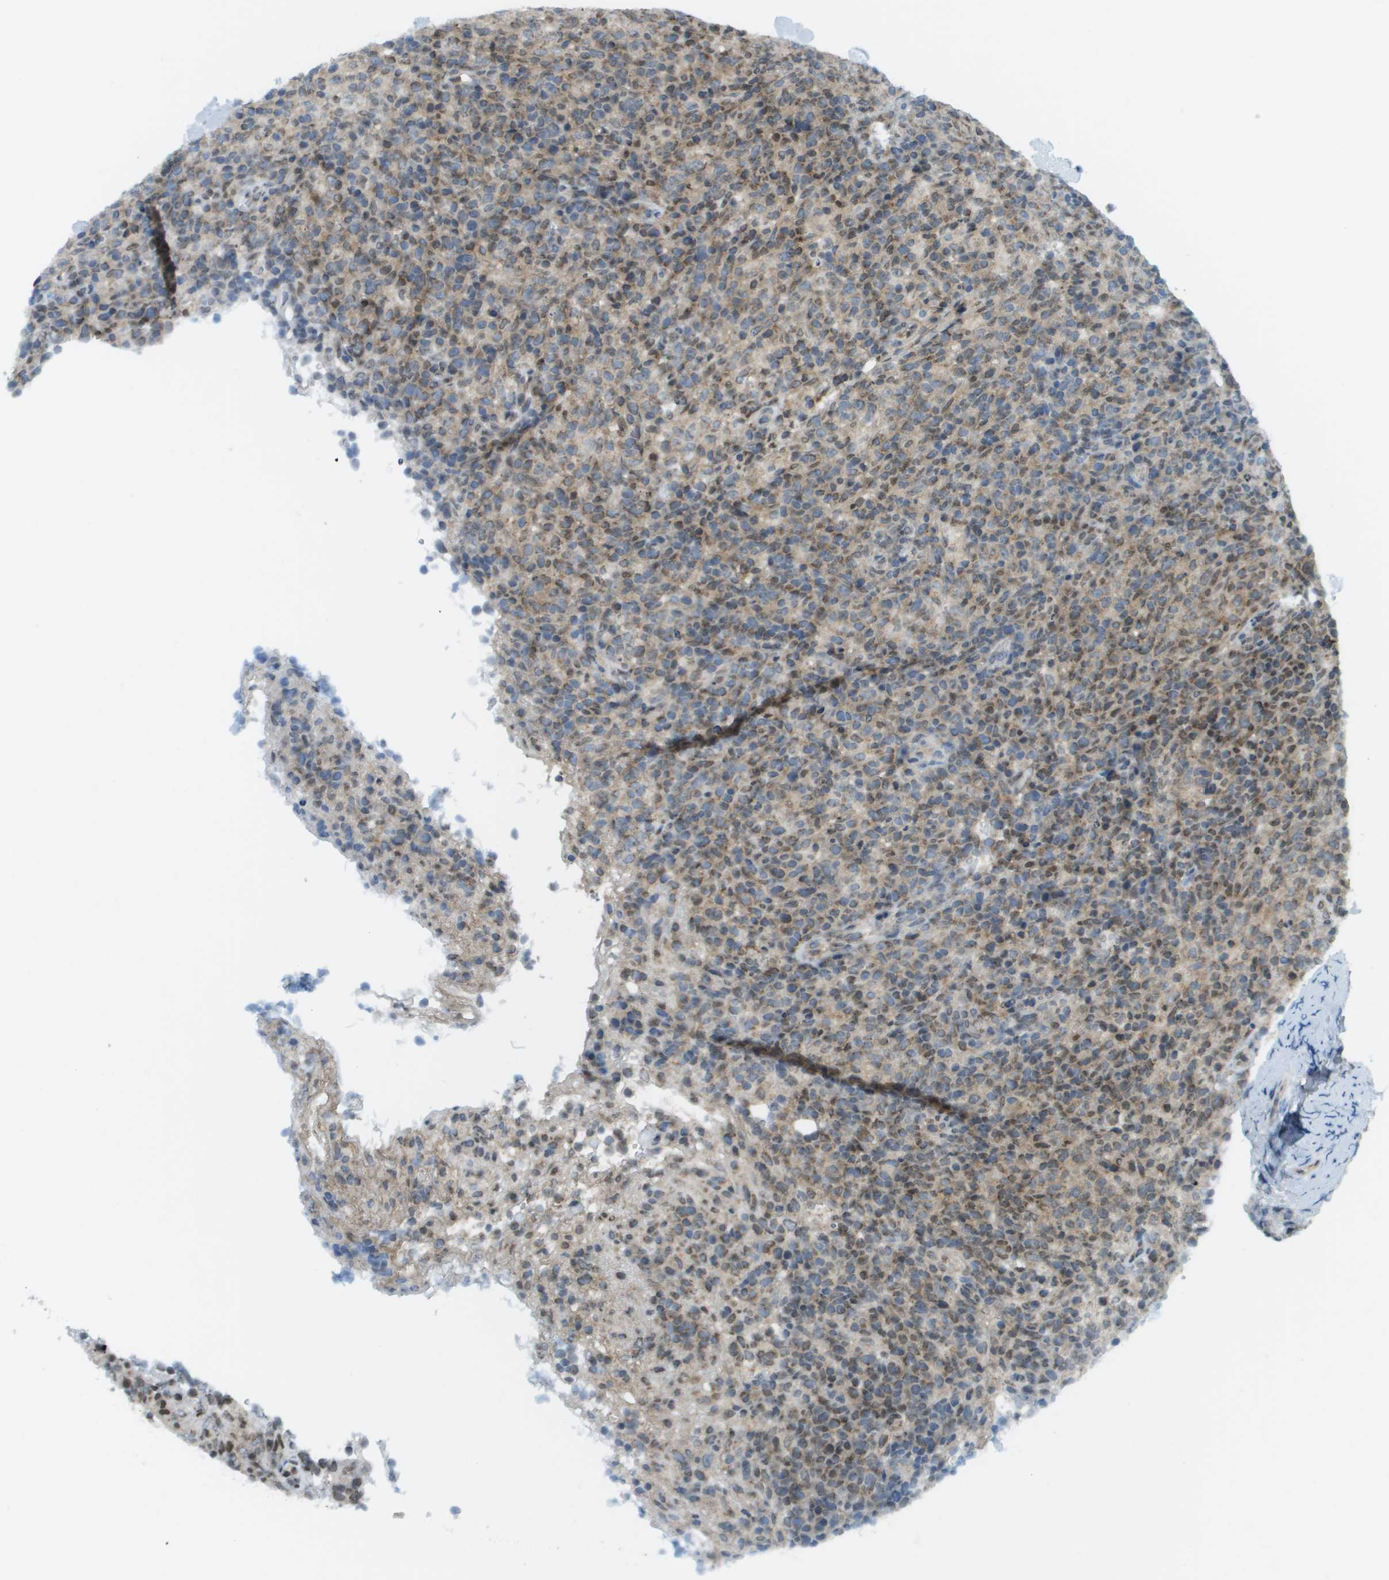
{"staining": {"intensity": "weak", "quantity": "<25%", "location": "cytoplasmic/membranous"}, "tissue": "lymphoma", "cell_type": "Tumor cells", "image_type": "cancer", "snomed": [{"axis": "morphology", "description": "Malignant lymphoma, non-Hodgkin's type, High grade"}, {"axis": "topography", "description": "Lymph node"}], "caption": "A photomicrograph of human malignant lymphoma, non-Hodgkin's type (high-grade) is negative for staining in tumor cells.", "gene": "EVC", "patient": {"sex": "female", "age": 76}}